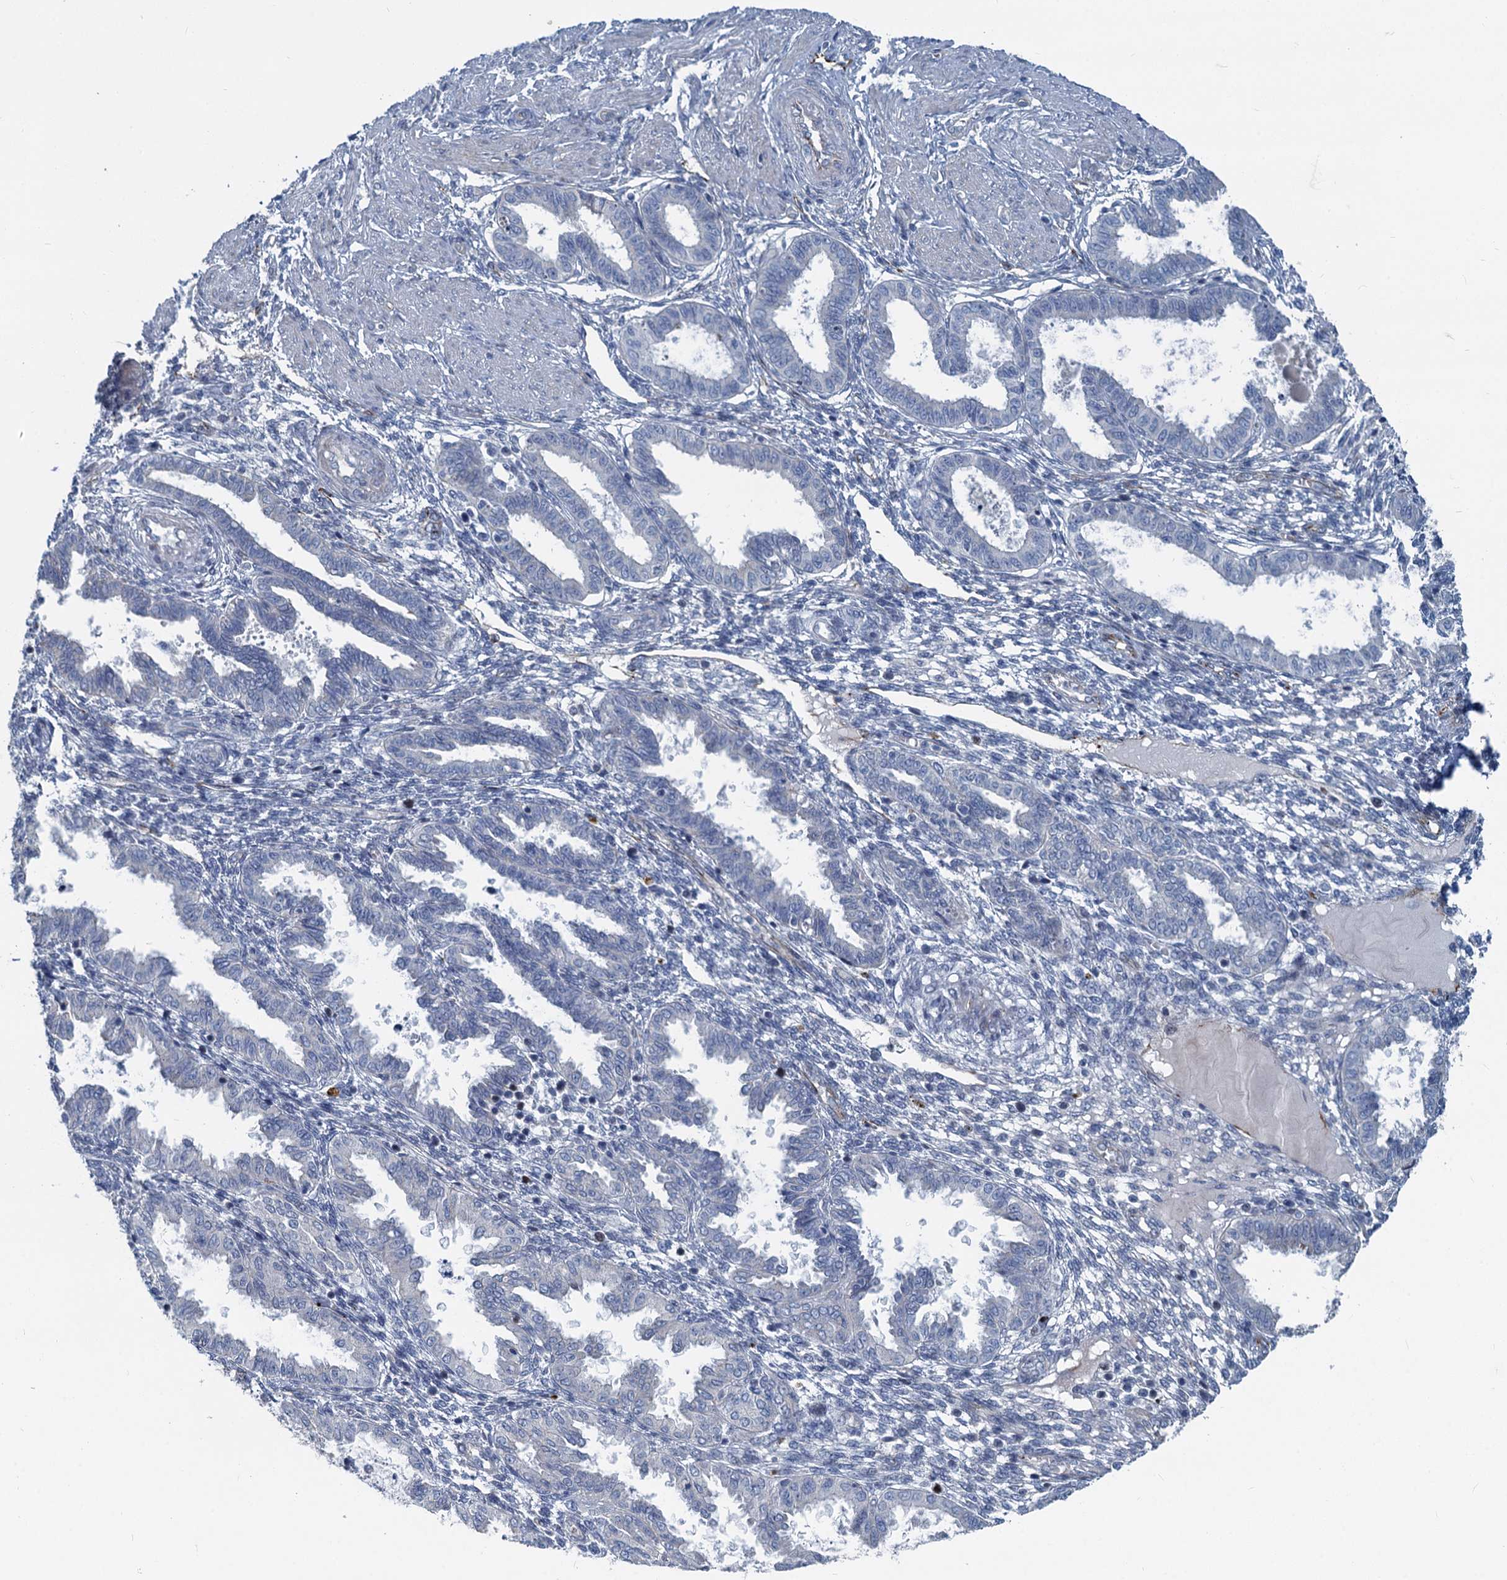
{"staining": {"intensity": "negative", "quantity": "none", "location": "none"}, "tissue": "endometrium", "cell_type": "Cells in endometrial stroma", "image_type": "normal", "snomed": [{"axis": "morphology", "description": "Normal tissue, NOS"}, {"axis": "topography", "description": "Endometrium"}], "caption": "The immunohistochemistry micrograph has no significant staining in cells in endometrial stroma of endometrium. The staining was performed using DAB to visualize the protein expression in brown, while the nuclei were stained in blue with hematoxylin (Magnification: 20x).", "gene": "ASXL3", "patient": {"sex": "female", "age": 33}}